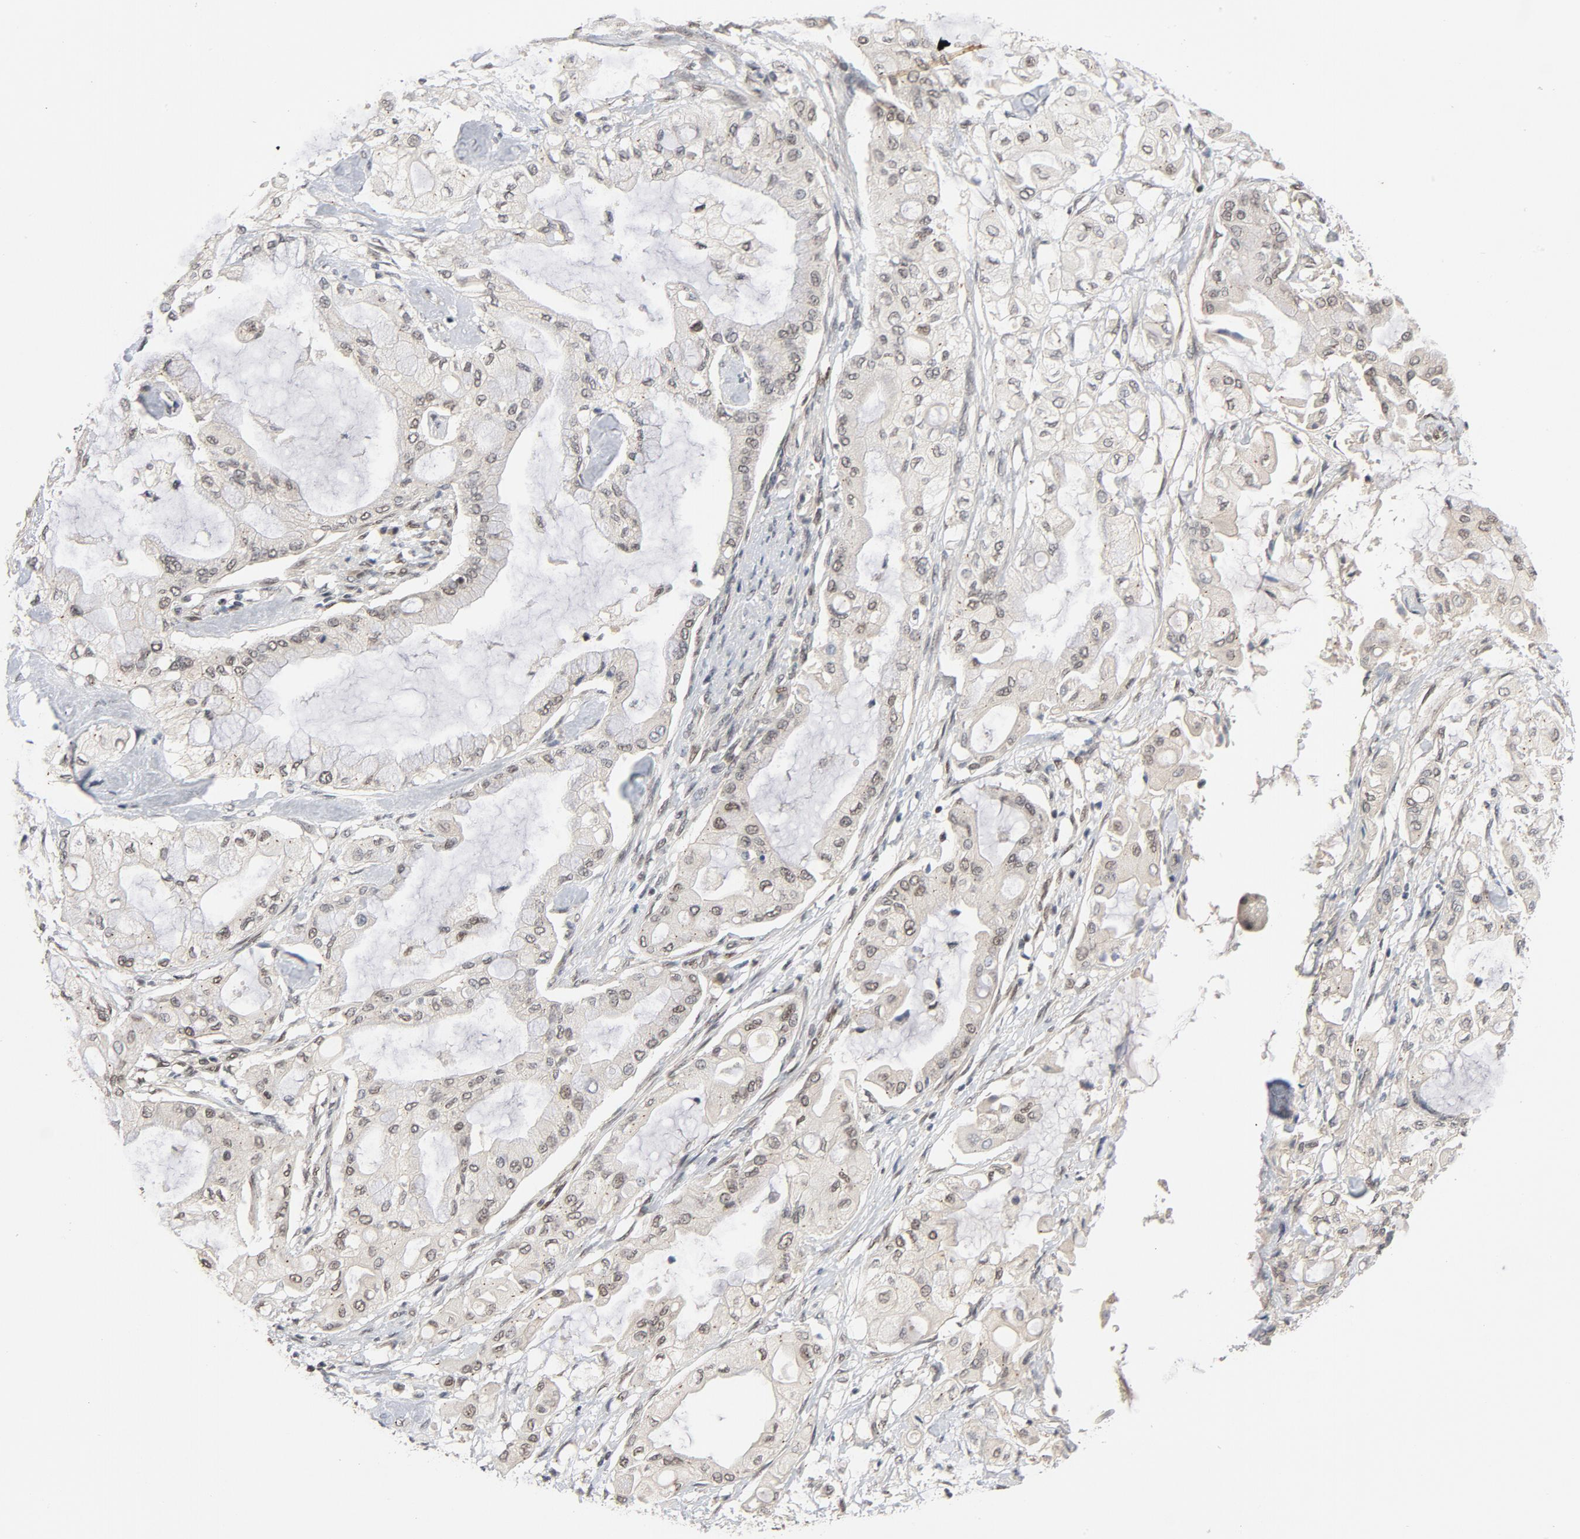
{"staining": {"intensity": "weak", "quantity": "<25%", "location": "nuclear"}, "tissue": "pancreatic cancer", "cell_type": "Tumor cells", "image_type": "cancer", "snomed": [{"axis": "morphology", "description": "Adenocarcinoma, NOS"}, {"axis": "morphology", "description": "Adenocarcinoma, metastatic, NOS"}, {"axis": "topography", "description": "Lymph node"}, {"axis": "topography", "description": "Pancreas"}, {"axis": "topography", "description": "Duodenum"}], "caption": "Immunohistochemistry of human pancreatic cancer demonstrates no expression in tumor cells.", "gene": "SMARCD1", "patient": {"sex": "female", "age": 64}}